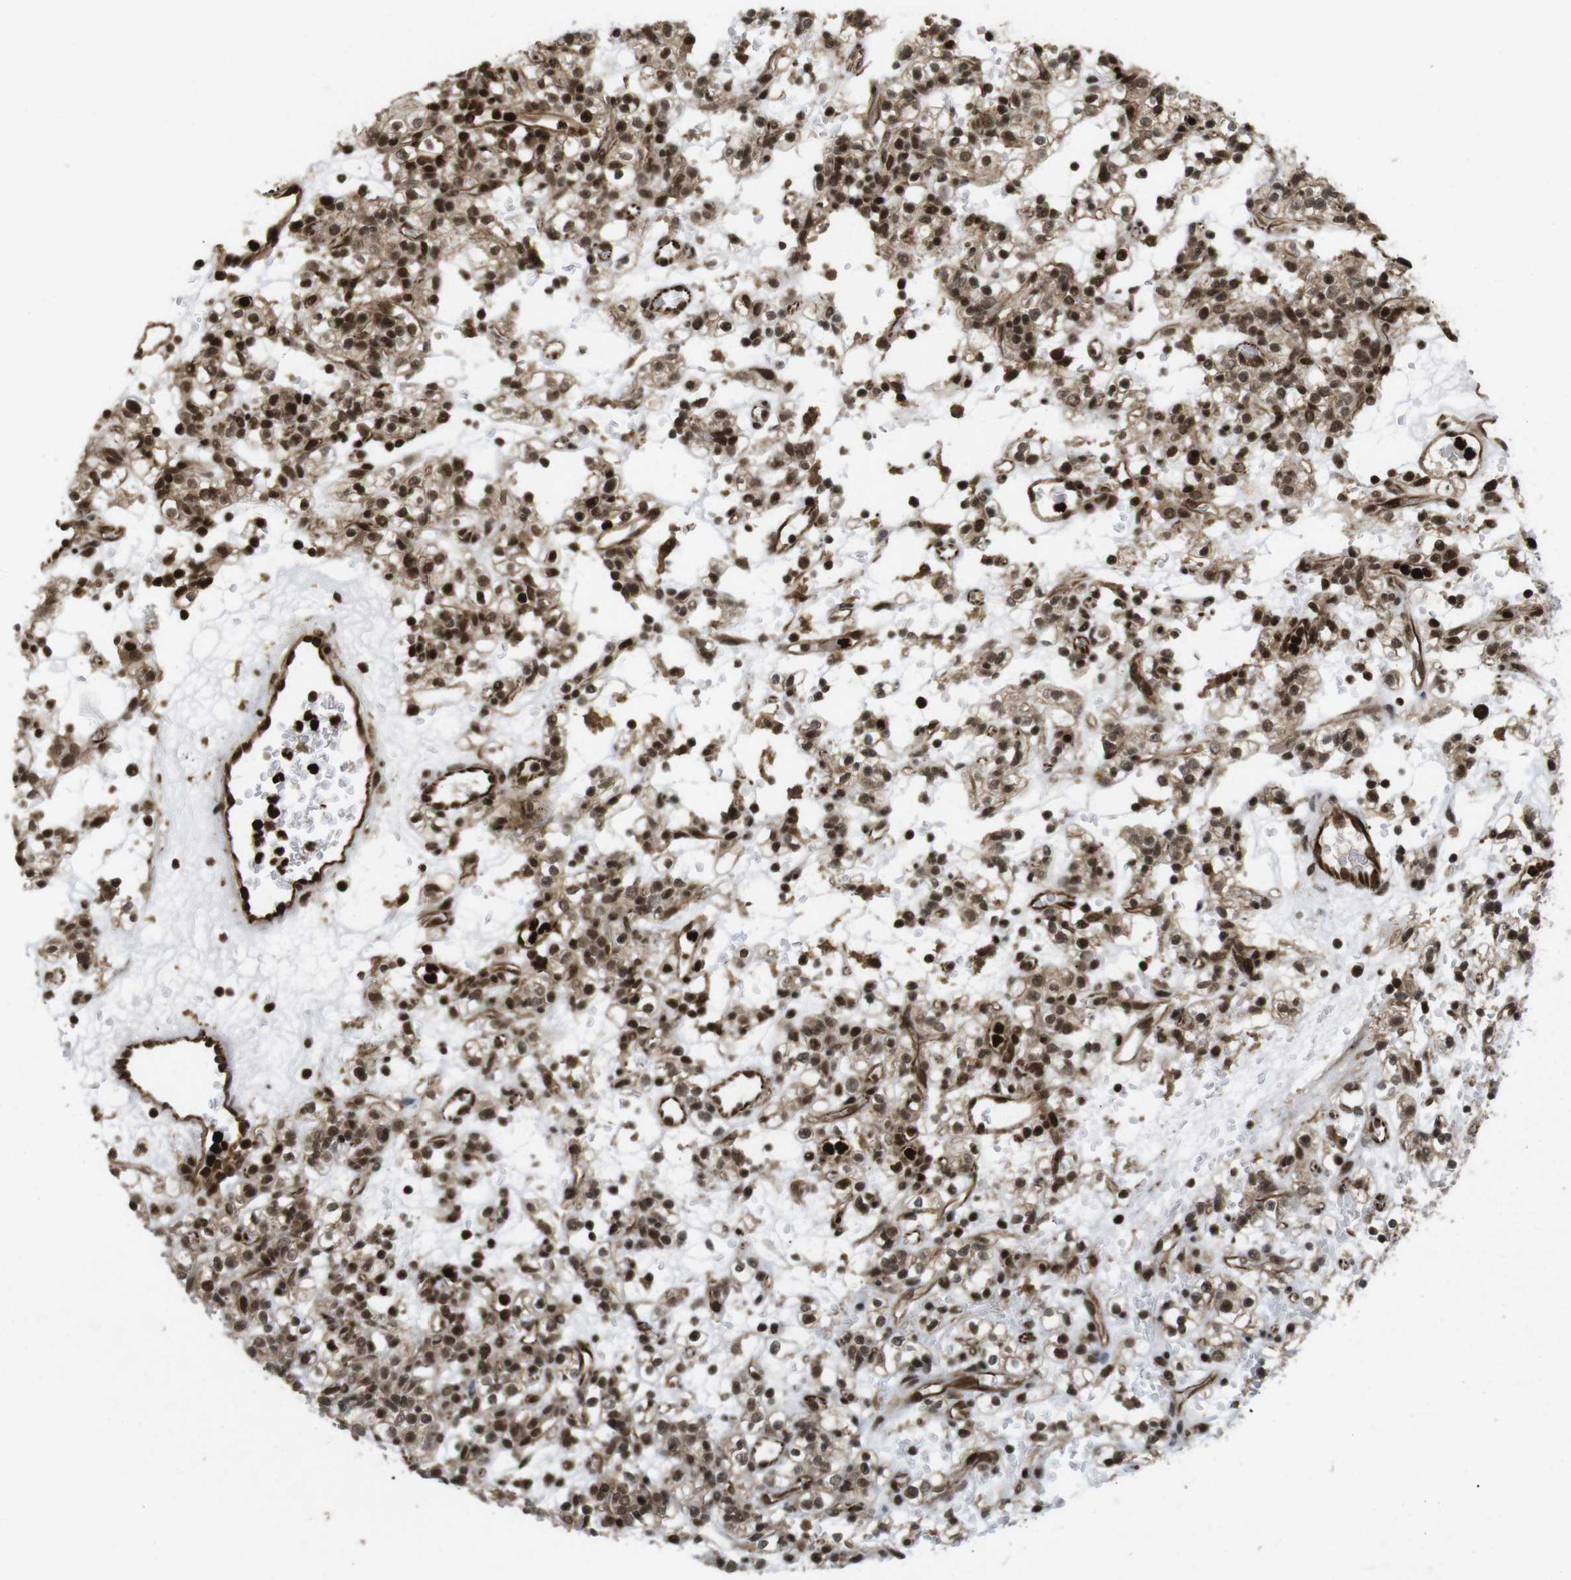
{"staining": {"intensity": "strong", "quantity": ">75%", "location": "cytoplasmic/membranous,nuclear"}, "tissue": "renal cancer", "cell_type": "Tumor cells", "image_type": "cancer", "snomed": [{"axis": "morphology", "description": "Normal tissue, NOS"}, {"axis": "morphology", "description": "Adenocarcinoma, NOS"}, {"axis": "topography", "description": "Kidney"}], "caption": "Immunohistochemical staining of human renal cancer shows high levels of strong cytoplasmic/membranous and nuclear protein positivity in about >75% of tumor cells. The protein is stained brown, and the nuclei are stained in blue (DAB (3,3'-diaminobenzidine) IHC with brightfield microscopy, high magnification).", "gene": "SP2", "patient": {"sex": "female", "age": 72}}